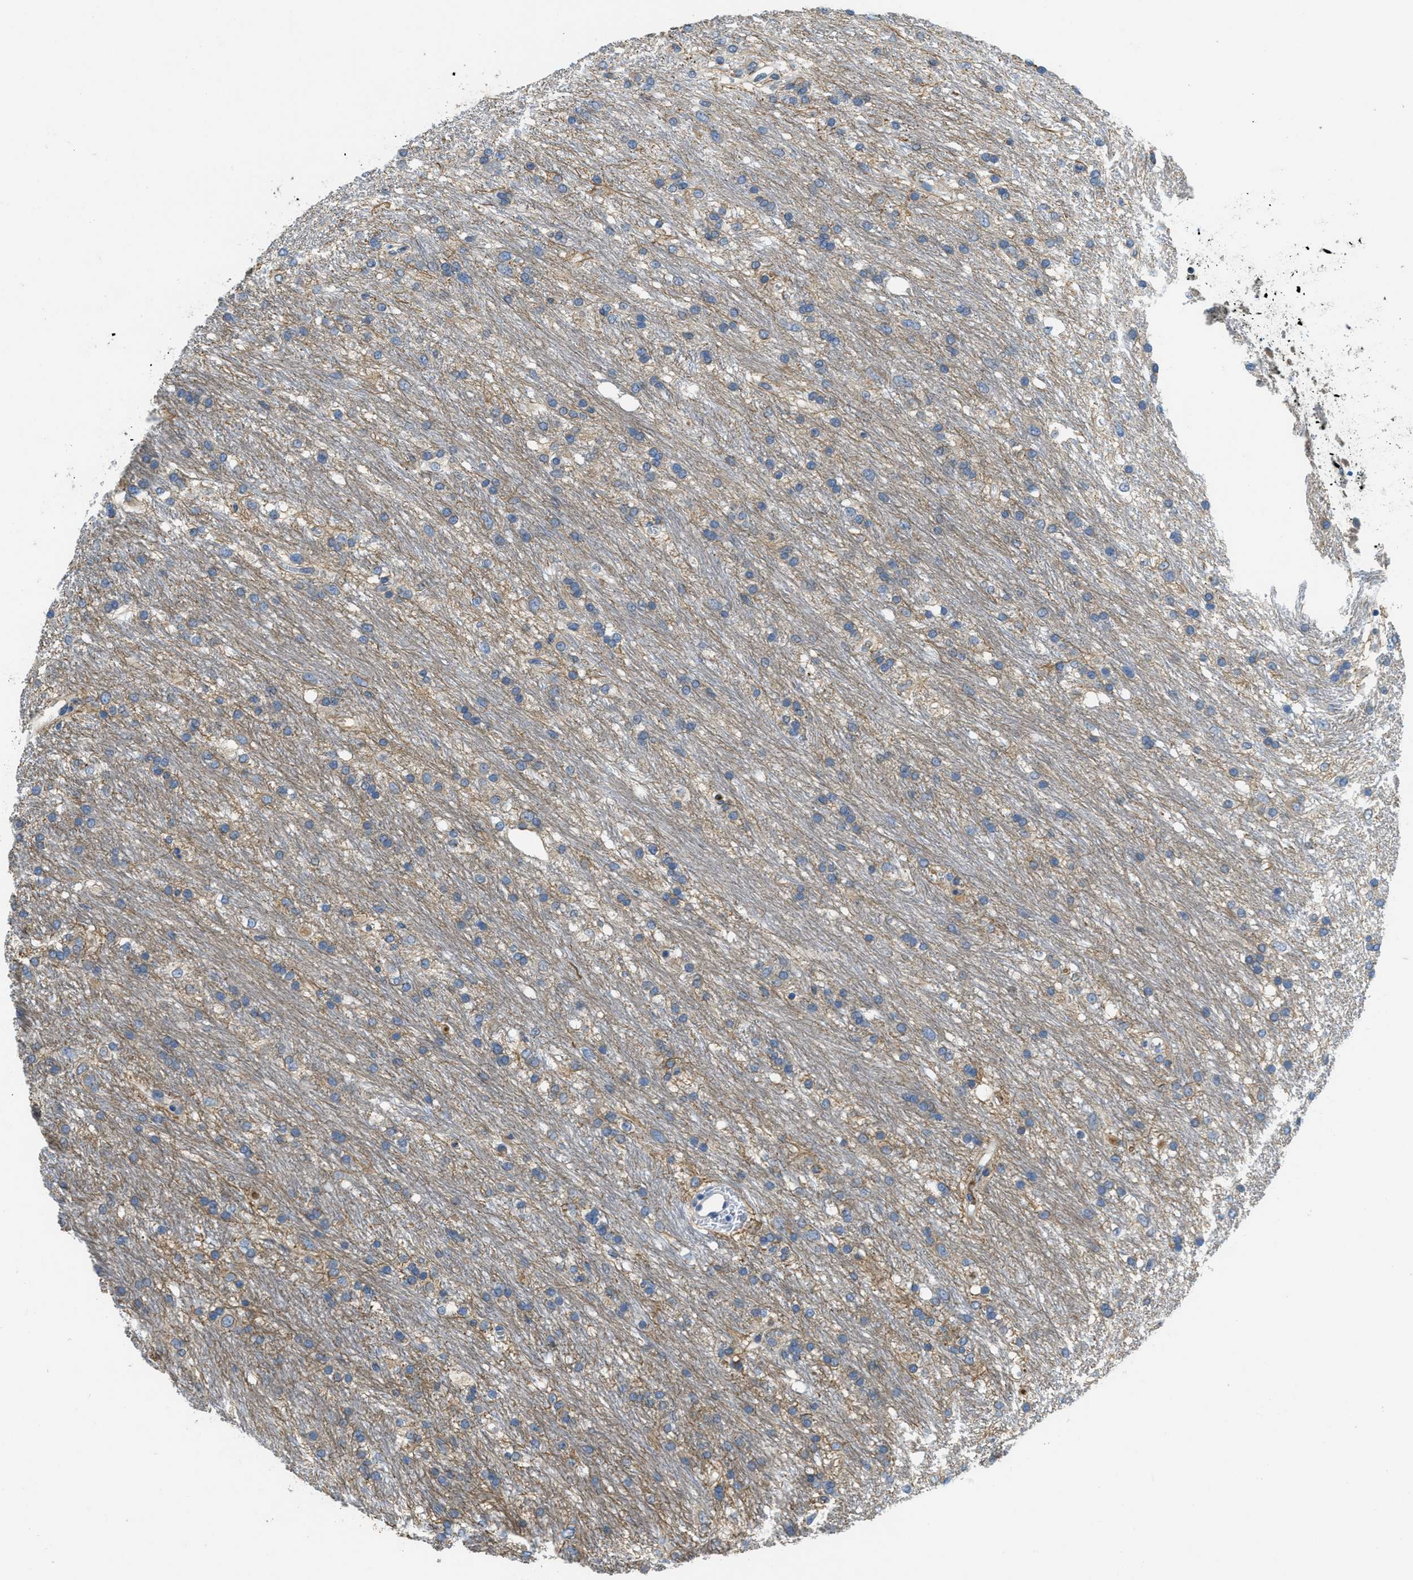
{"staining": {"intensity": "weak", "quantity": ">75%", "location": "cytoplasmic/membranous"}, "tissue": "glioma", "cell_type": "Tumor cells", "image_type": "cancer", "snomed": [{"axis": "morphology", "description": "Glioma, malignant, Low grade"}, {"axis": "topography", "description": "Brain"}], "caption": "Tumor cells show low levels of weak cytoplasmic/membranous positivity in approximately >75% of cells in malignant glioma (low-grade). The staining is performed using DAB (3,3'-diaminobenzidine) brown chromogen to label protein expression. The nuclei are counter-stained blue using hematoxylin.", "gene": "MPDU1", "patient": {"sex": "male", "age": 77}}